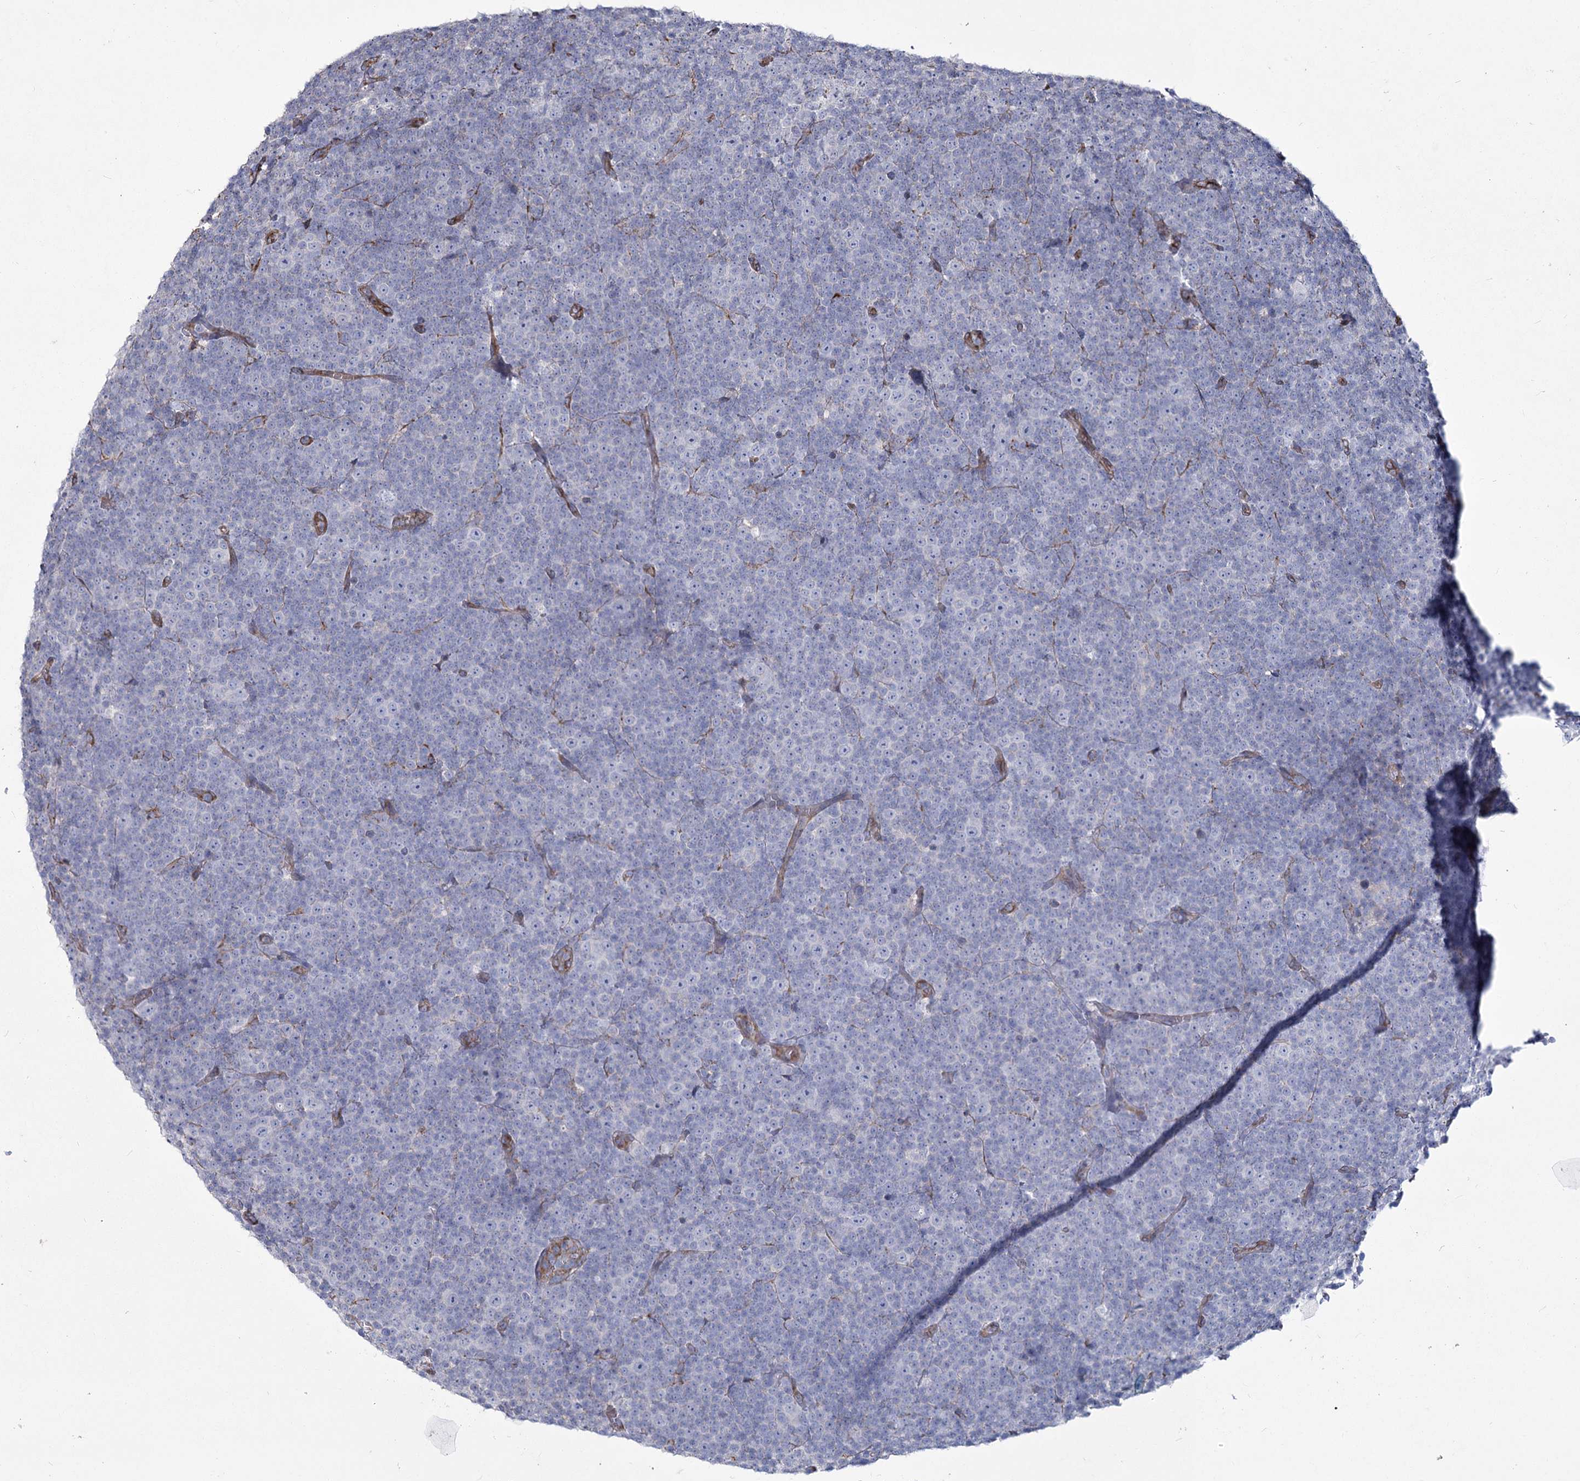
{"staining": {"intensity": "negative", "quantity": "none", "location": "none"}, "tissue": "lymphoma", "cell_type": "Tumor cells", "image_type": "cancer", "snomed": [{"axis": "morphology", "description": "Malignant lymphoma, non-Hodgkin's type, Low grade"}, {"axis": "topography", "description": "Lymph node"}], "caption": "DAB immunohistochemical staining of human low-grade malignant lymphoma, non-Hodgkin's type exhibits no significant positivity in tumor cells.", "gene": "ME3", "patient": {"sex": "female", "age": 67}}